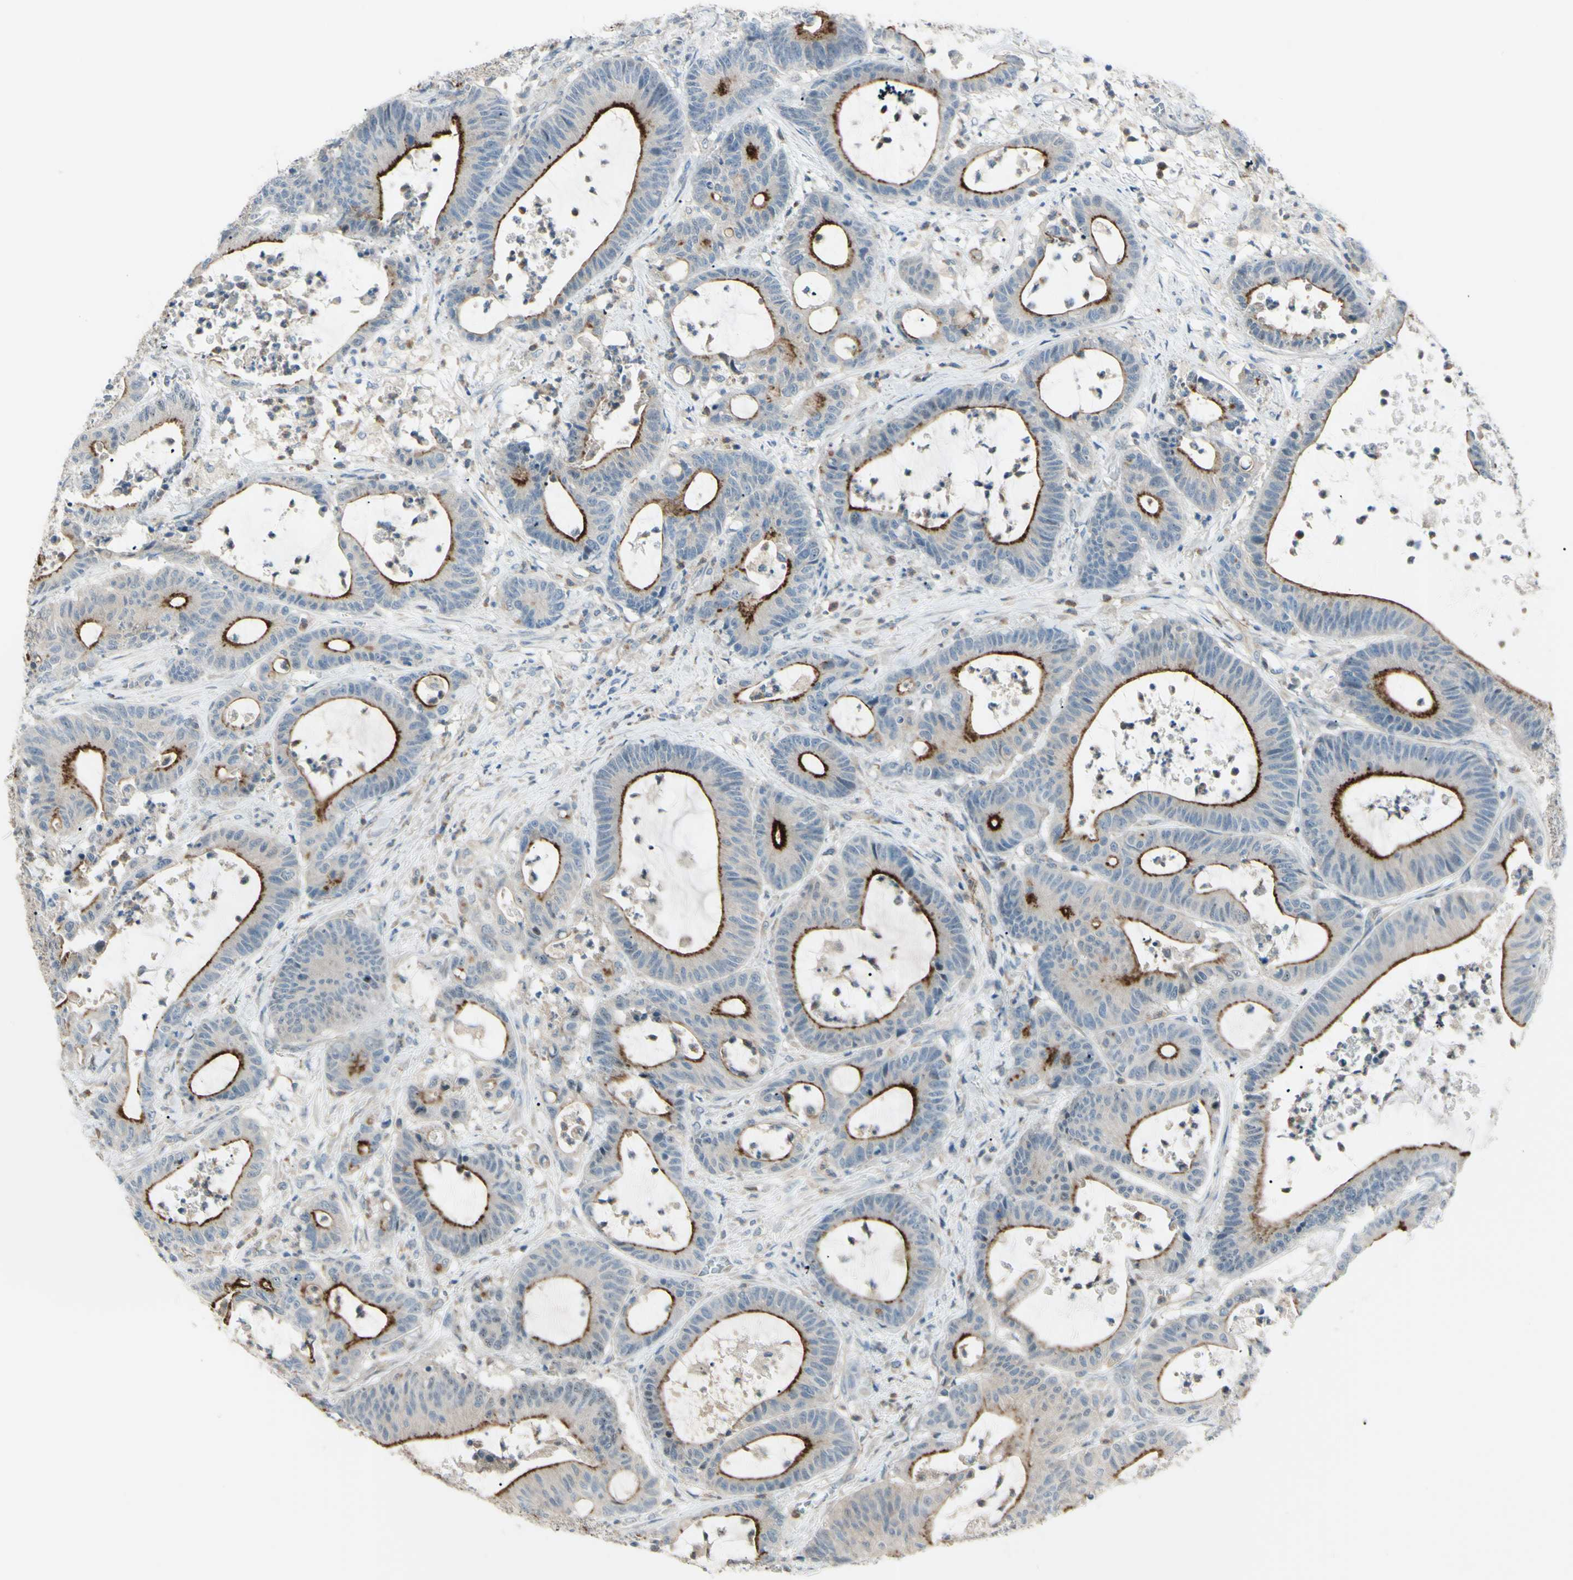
{"staining": {"intensity": "moderate", "quantity": "25%-75%", "location": "cytoplasmic/membranous"}, "tissue": "colorectal cancer", "cell_type": "Tumor cells", "image_type": "cancer", "snomed": [{"axis": "morphology", "description": "Adenocarcinoma, NOS"}, {"axis": "topography", "description": "Colon"}], "caption": "Immunohistochemistry (DAB (3,3'-diaminobenzidine)) staining of human colorectal cancer shows moderate cytoplasmic/membranous protein expression in approximately 25%-75% of tumor cells. (Stains: DAB in brown, nuclei in blue, Microscopy: brightfield microscopy at high magnification).", "gene": "LMTK2", "patient": {"sex": "female", "age": 84}}